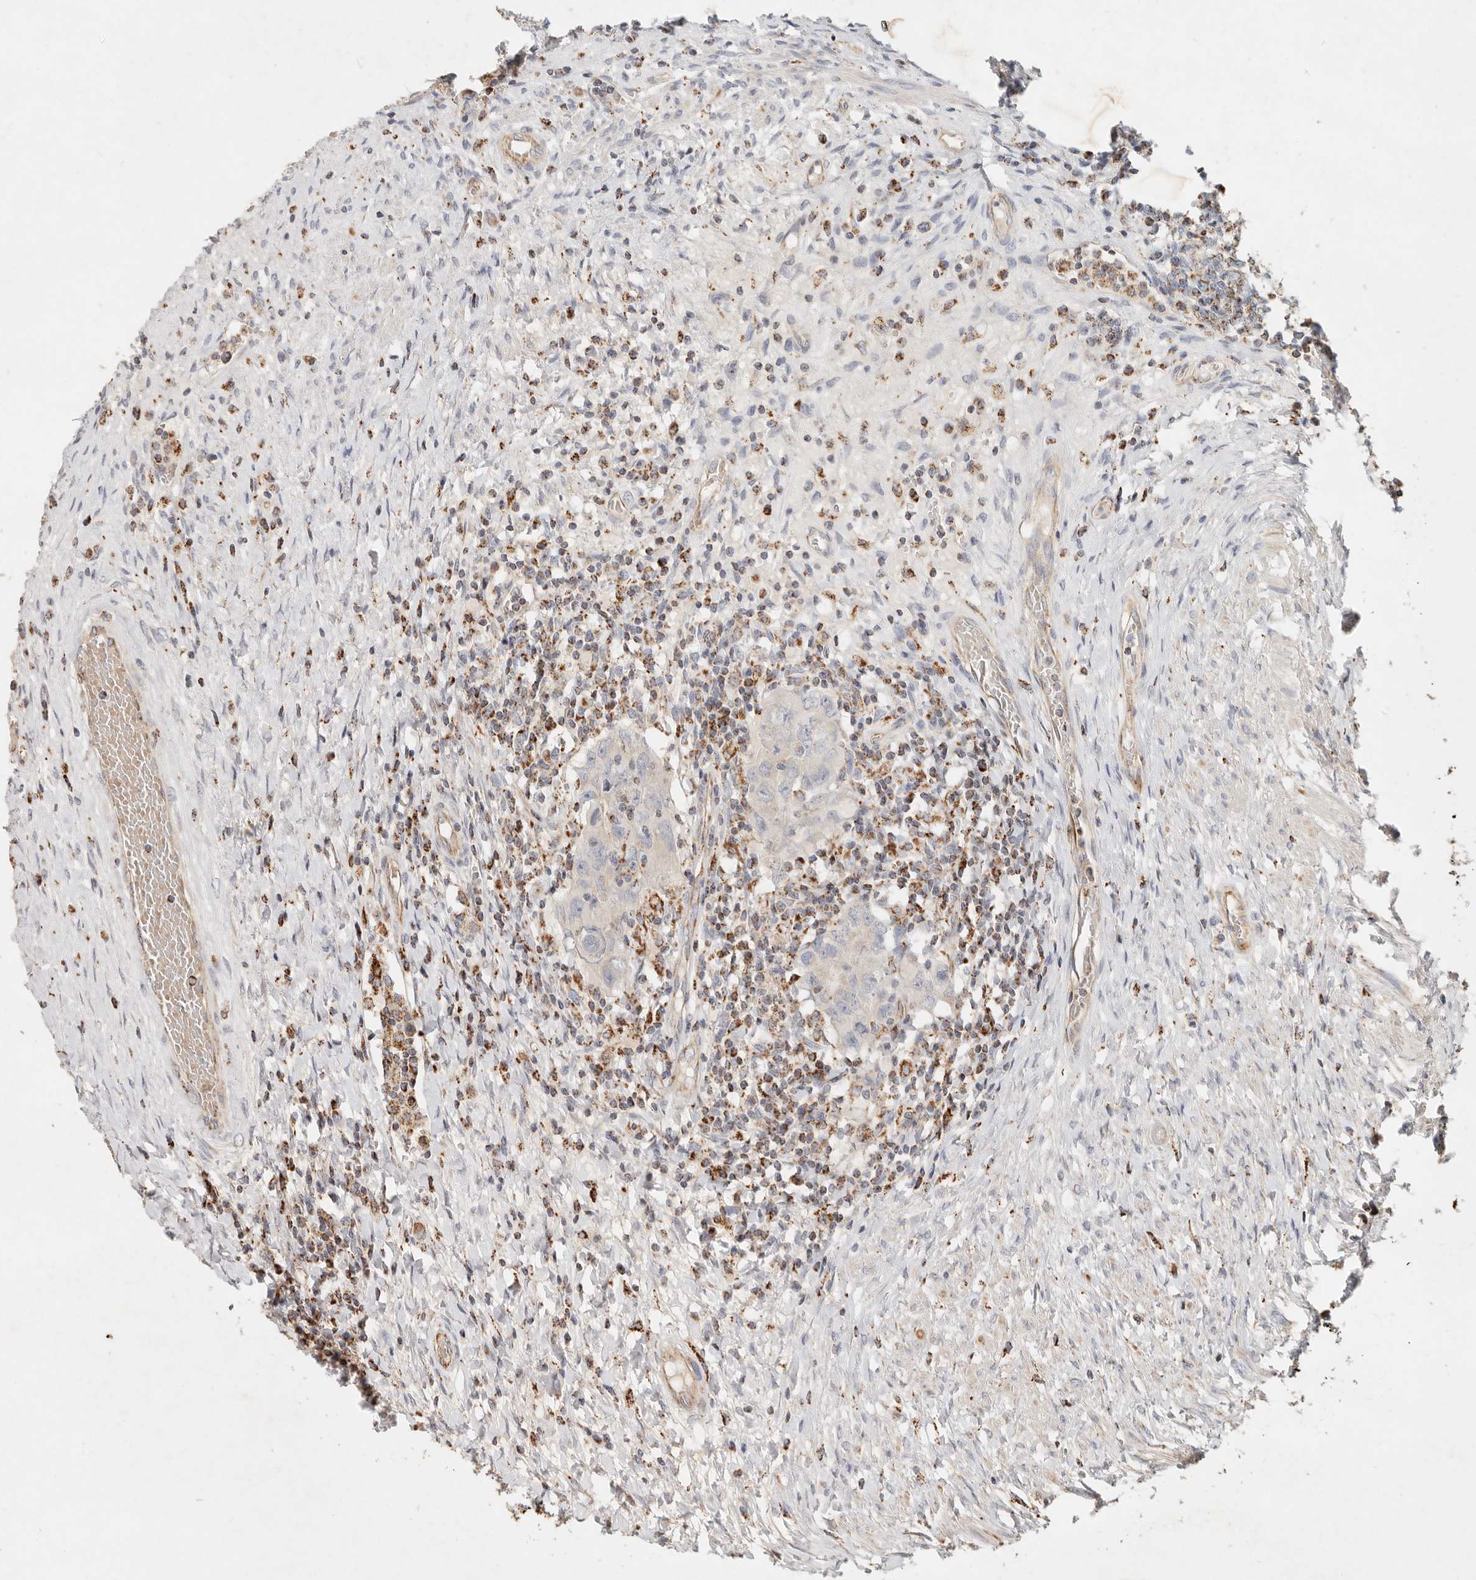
{"staining": {"intensity": "negative", "quantity": "none", "location": "none"}, "tissue": "testis cancer", "cell_type": "Tumor cells", "image_type": "cancer", "snomed": [{"axis": "morphology", "description": "Carcinoma, Embryonal, NOS"}, {"axis": "topography", "description": "Testis"}], "caption": "This image is of embryonal carcinoma (testis) stained with immunohistochemistry to label a protein in brown with the nuclei are counter-stained blue. There is no staining in tumor cells.", "gene": "ARHGEF10L", "patient": {"sex": "male", "age": 26}}